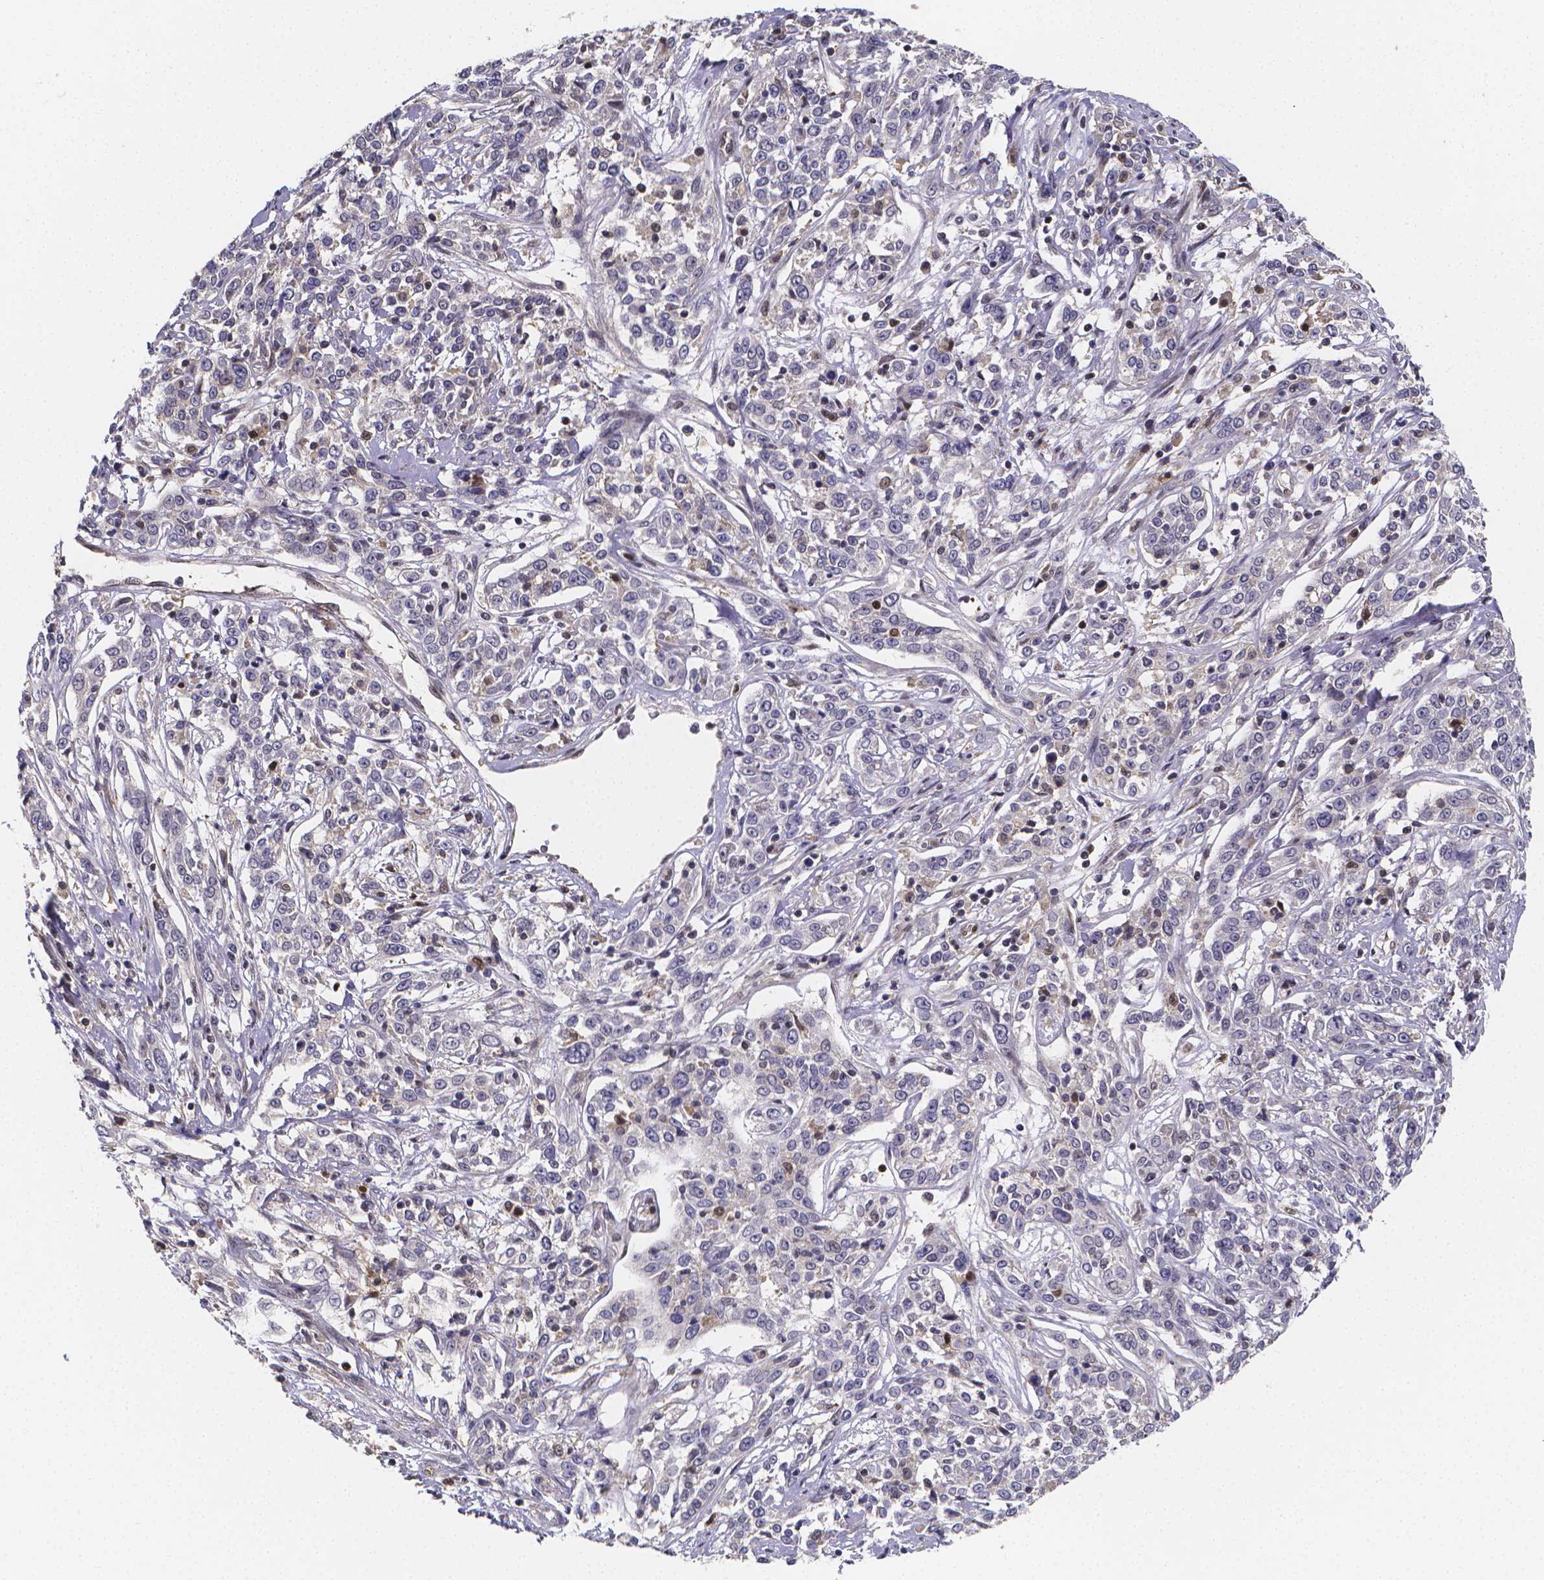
{"staining": {"intensity": "negative", "quantity": "none", "location": "none"}, "tissue": "cervical cancer", "cell_type": "Tumor cells", "image_type": "cancer", "snomed": [{"axis": "morphology", "description": "Adenocarcinoma, NOS"}, {"axis": "topography", "description": "Cervix"}], "caption": "Photomicrograph shows no significant protein expression in tumor cells of cervical cancer (adenocarcinoma). (DAB IHC with hematoxylin counter stain).", "gene": "PAH", "patient": {"sex": "female", "age": 40}}